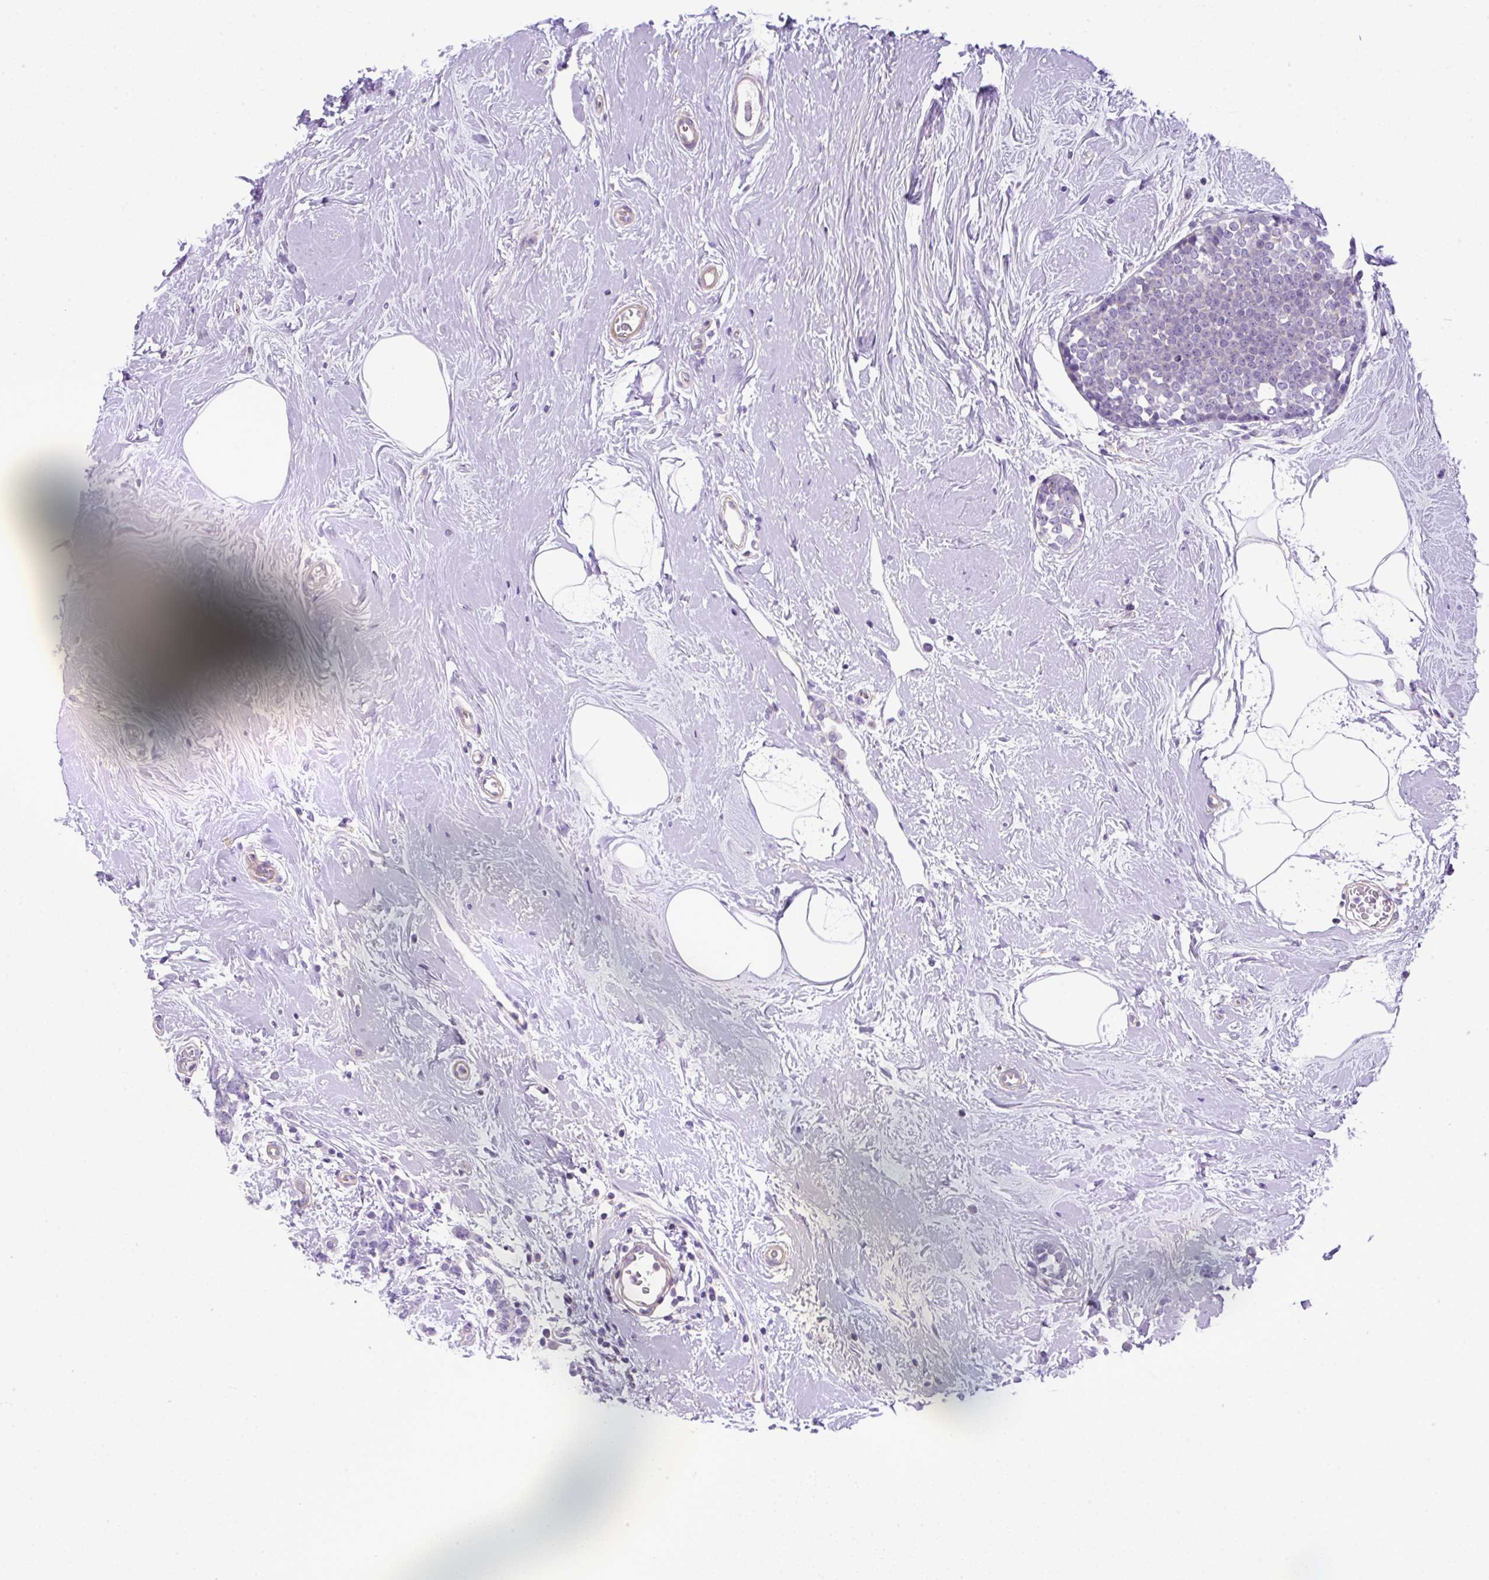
{"staining": {"intensity": "negative", "quantity": "none", "location": "none"}, "tissue": "breast cancer", "cell_type": "Tumor cells", "image_type": "cancer", "snomed": [{"axis": "morphology", "description": "Lobular carcinoma"}, {"axis": "topography", "description": "Breast"}], "caption": "Breast cancer was stained to show a protein in brown. There is no significant staining in tumor cells. Nuclei are stained in blue.", "gene": "NPTN", "patient": {"sex": "female", "age": 58}}